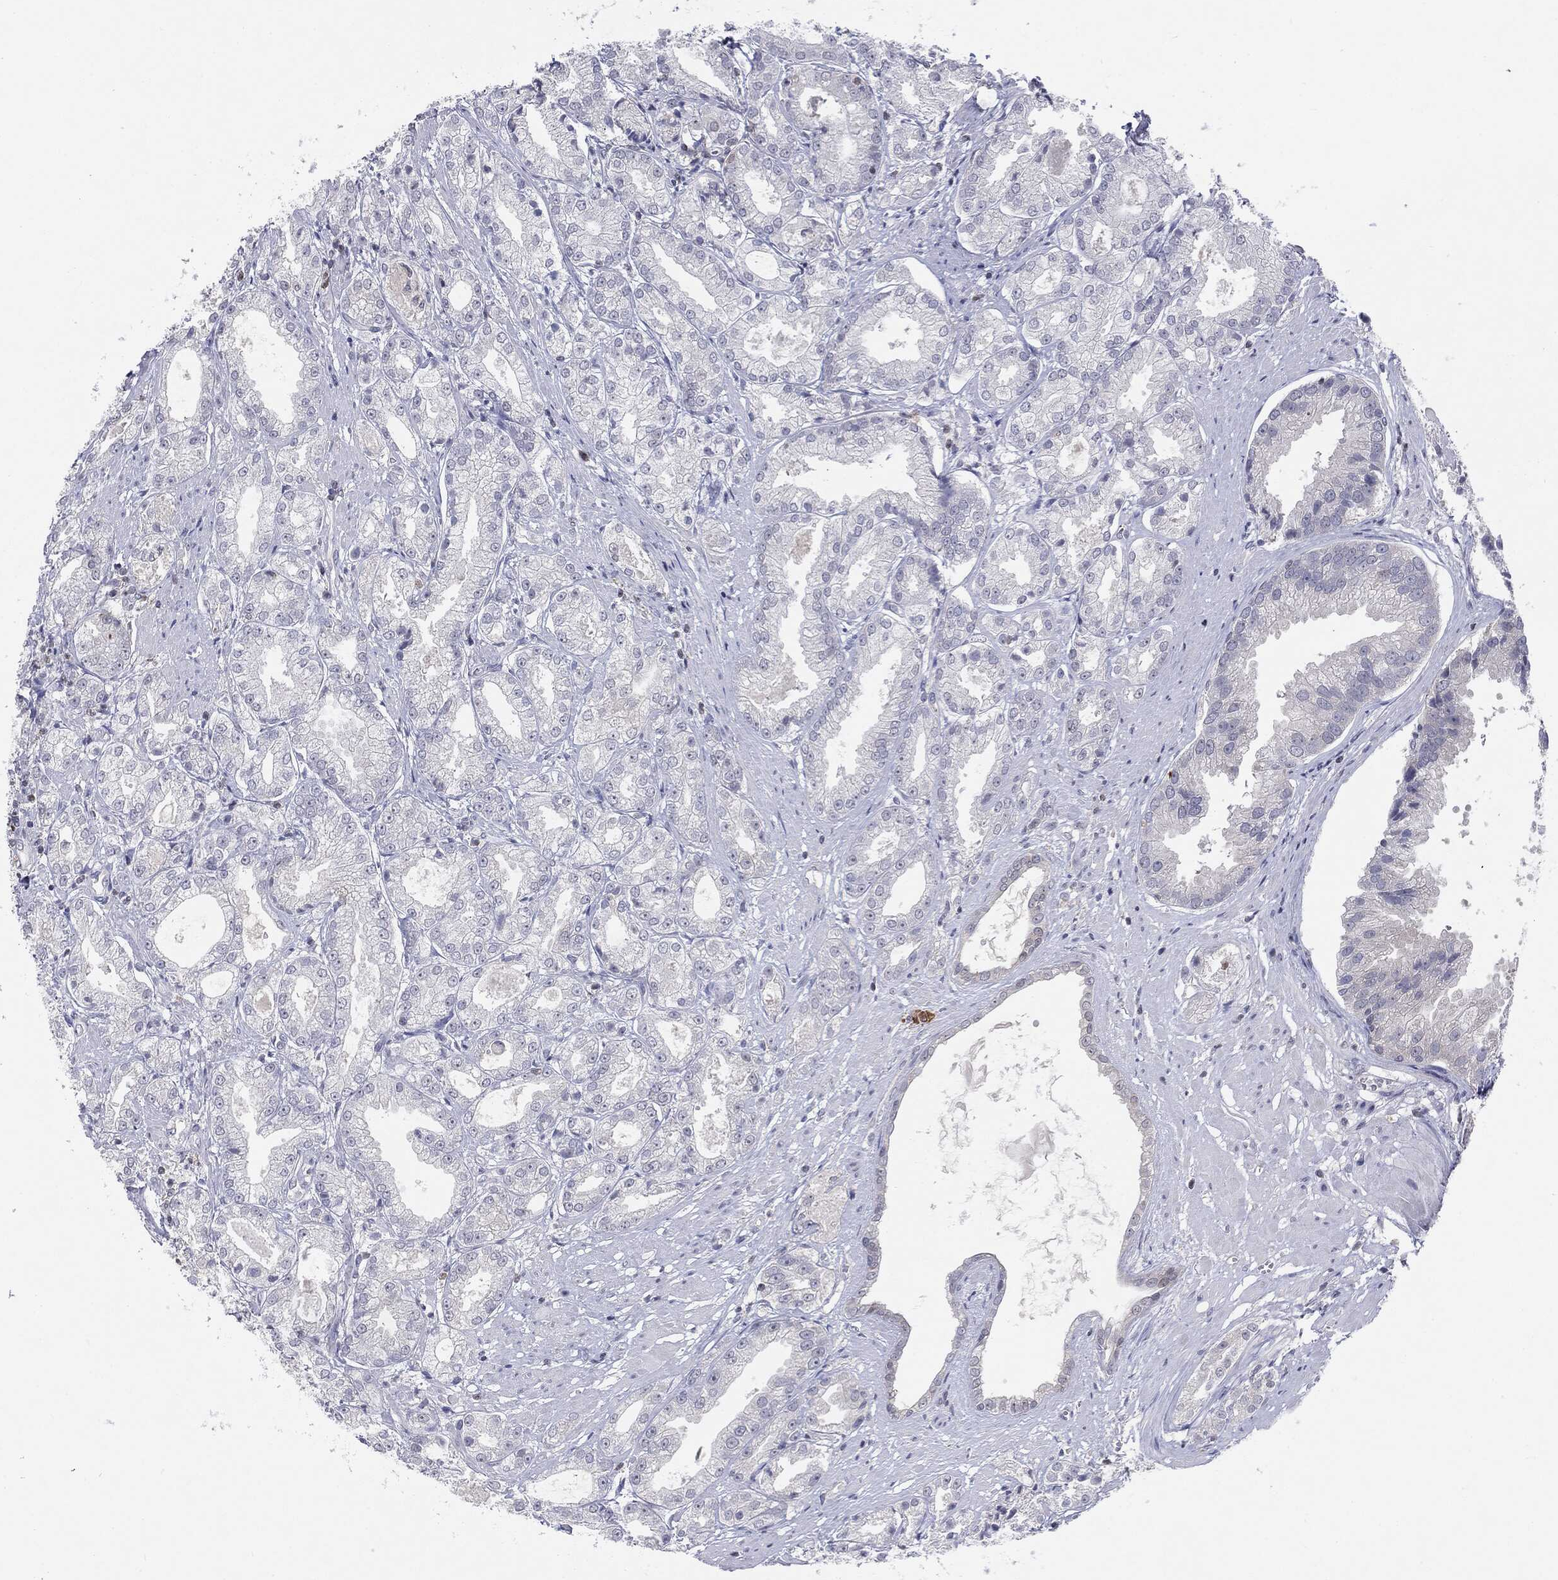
{"staining": {"intensity": "negative", "quantity": "none", "location": "none"}, "tissue": "prostate cancer", "cell_type": "Tumor cells", "image_type": "cancer", "snomed": [{"axis": "morphology", "description": "Adenocarcinoma, High grade"}, {"axis": "topography", "description": "Prostate"}], "caption": "A micrograph of high-grade adenocarcinoma (prostate) stained for a protein demonstrates no brown staining in tumor cells. (Brightfield microscopy of DAB immunohistochemistry at high magnification).", "gene": "KIF2C", "patient": {"sex": "male", "age": 61}}